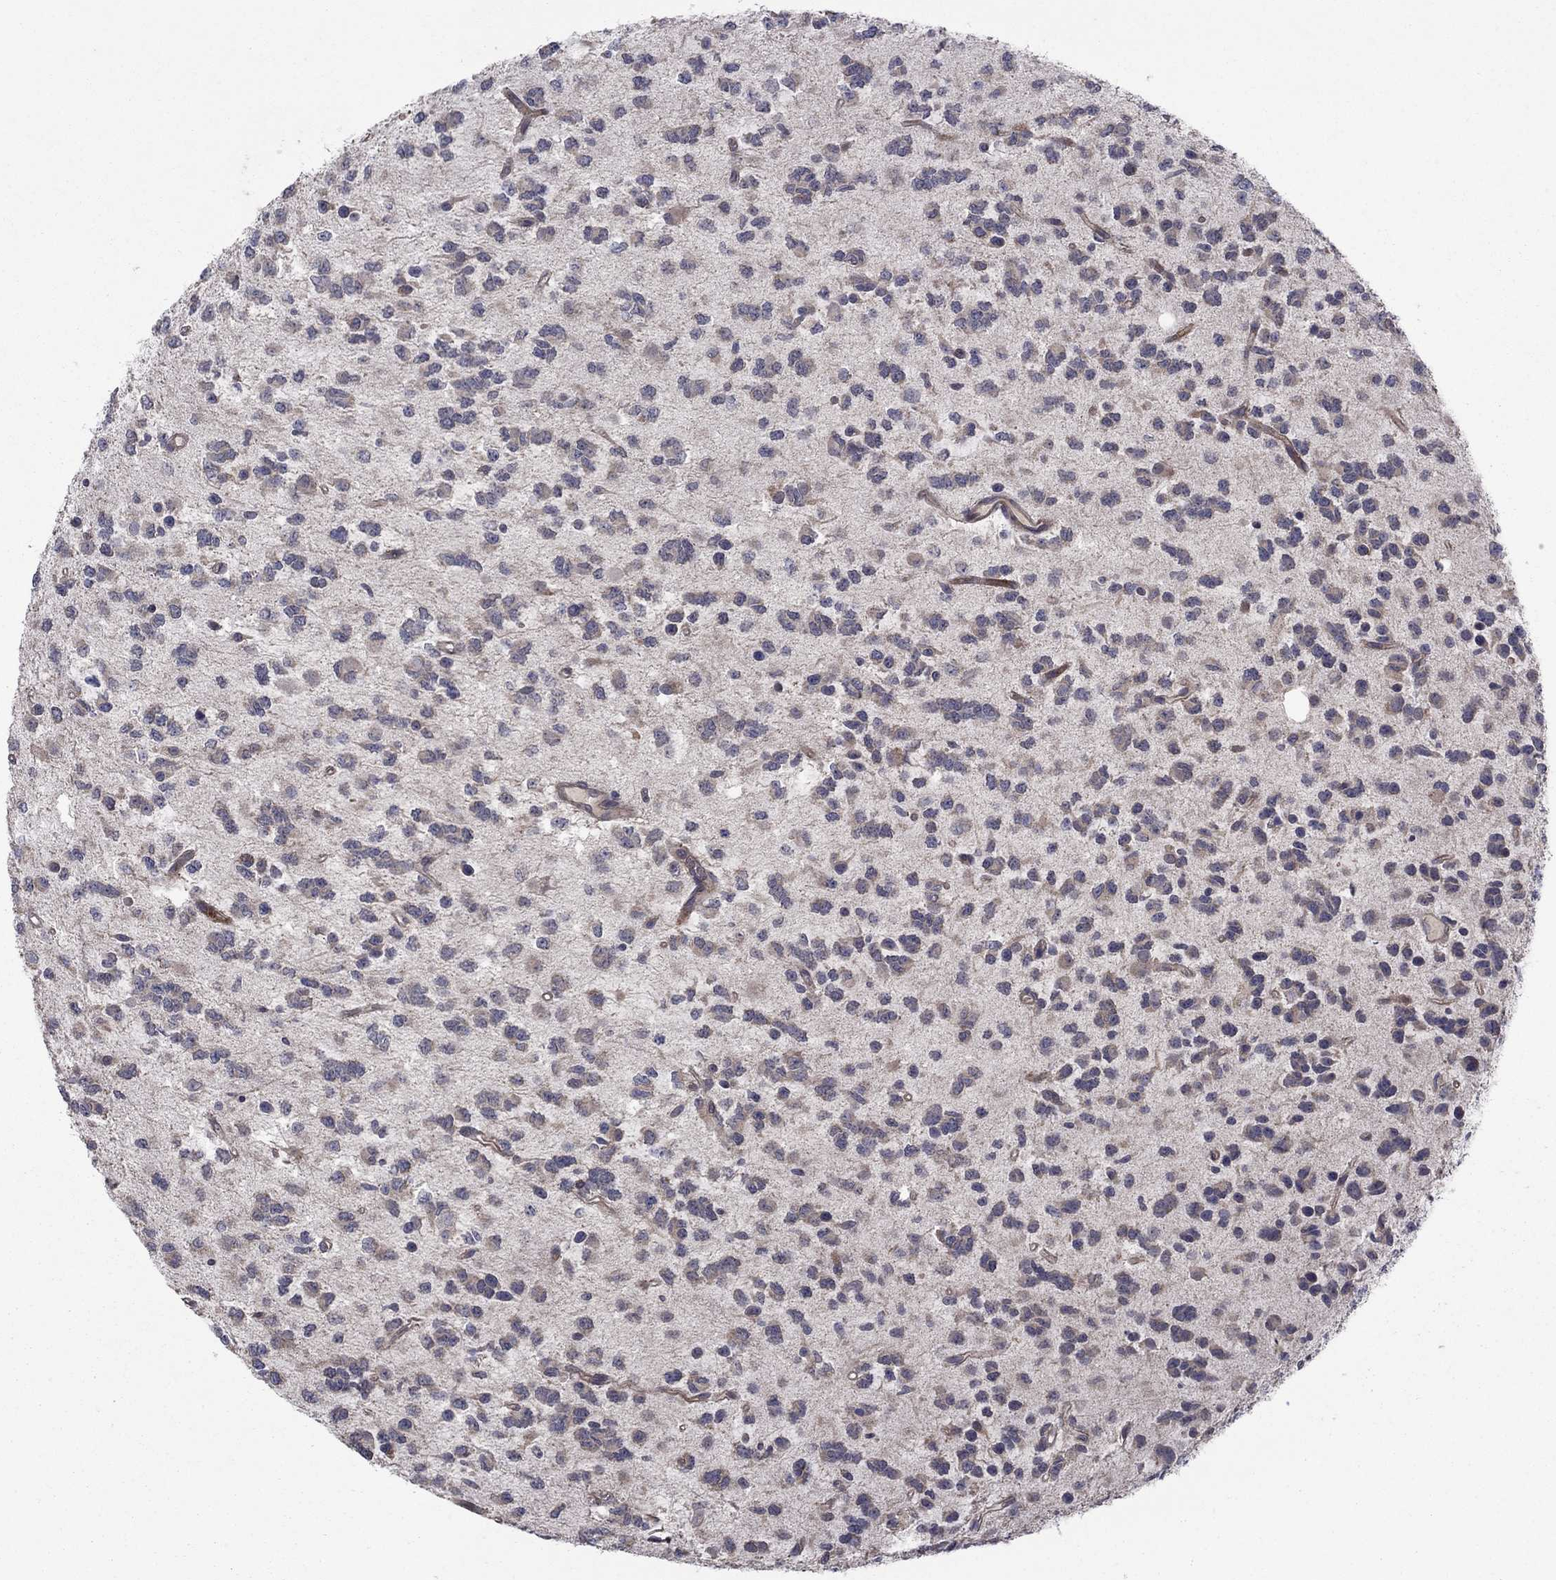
{"staining": {"intensity": "negative", "quantity": "none", "location": "none"}, "tissue": "glioma", "cell_type": "Tumor cells", "image_type": "cancer", "snomed": [{"axis": "morphology", "description": "Glioma, malignant, Low grade"}, {"axis": "topography", "description": "Brain"}], "caption": "Immunohistochemical staining of glioma demonstrates no significant positivity in tumor cells. (Brightfield microscopy of DAB (3,3'-diaminobenzidine) immunohistochemistry at high magnification).", "gene": "MSRB1", "patient": {"sex": "female", "age": 45}}